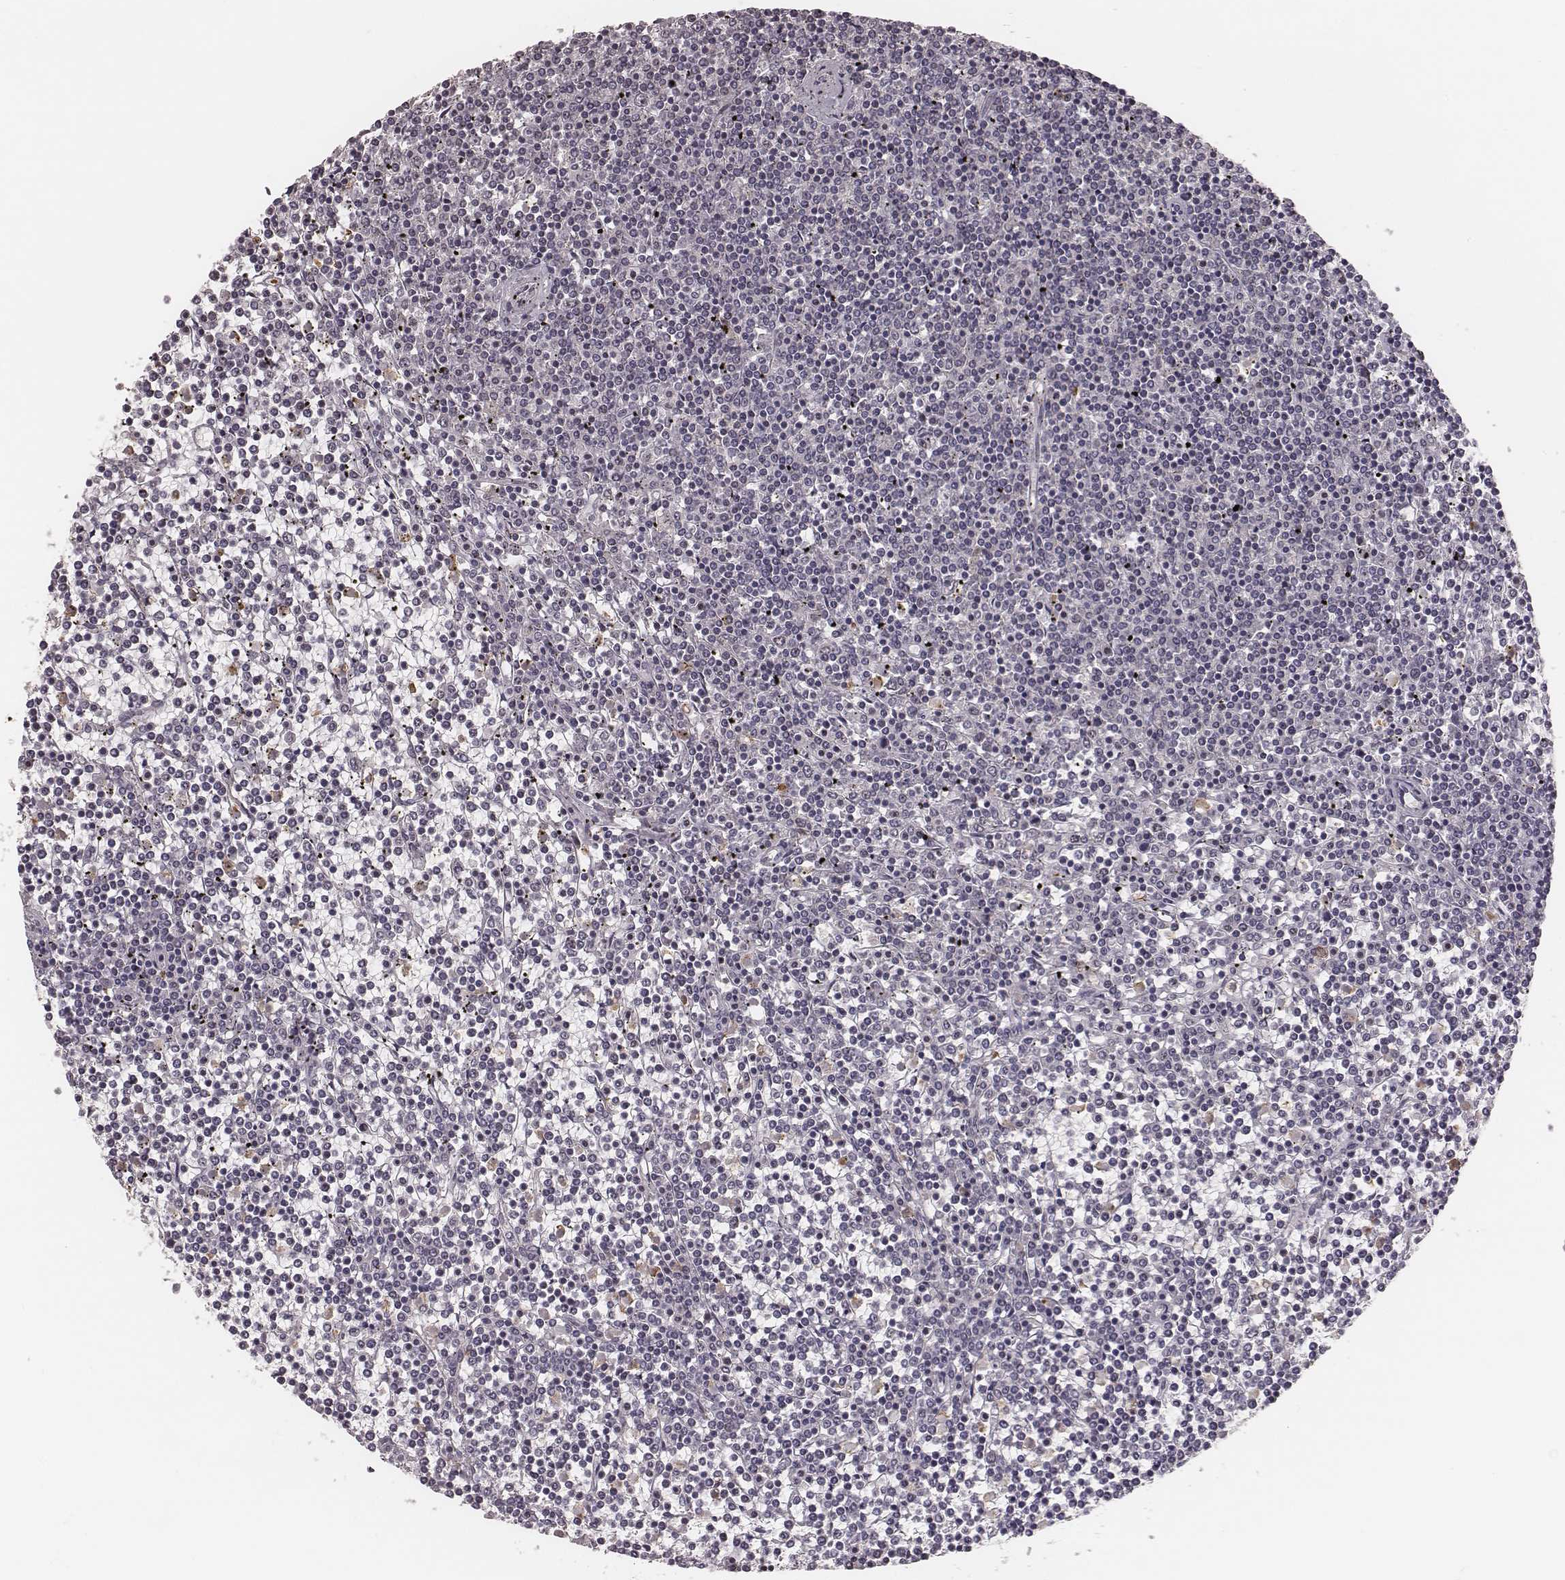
{"staining": {"intensity": "negative", "quantity": "none", "location": "none"}, "tissue": "lymphoma", "cell_type": "Tumor cells", "image_type": "cancer", "snomed": [{"axis": "morphology", "description": "Malignant lymphoma, non-Hodgkin's type, Low grade"}, {"axis": "topography", "description": "Spleen"}], "caption": "An IHC histopathology image of malignant lymphoma, non-Hodgkin's type (low-grade) is shown. There is no staining in tumor cells of malignant lymphoma, non-Hodgkin's type (low-grade).", "gene": "P2RX5", "patient": {"sex": "female", "age": 19}}